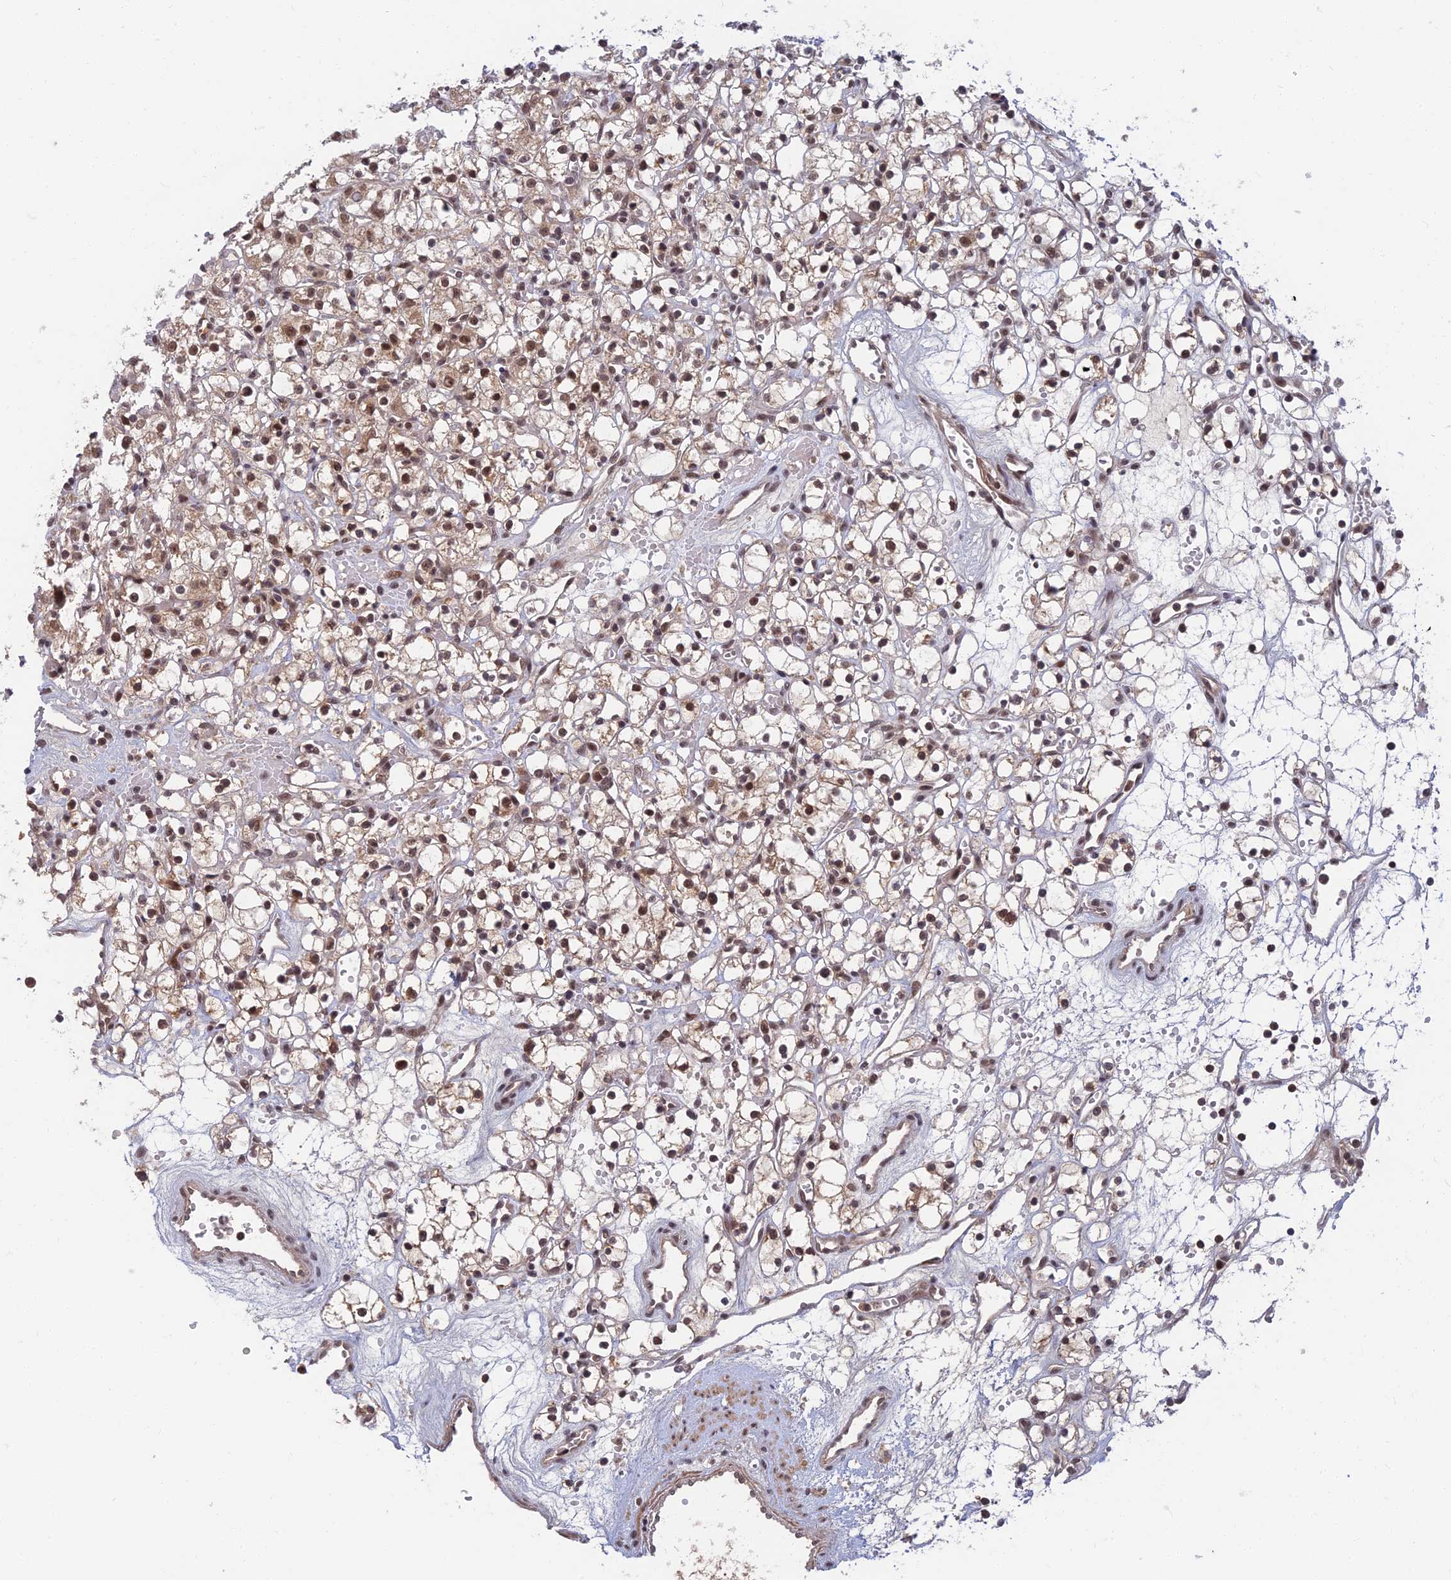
{"staining": {"intensity": "moderate", "quantity": ">75%", "location": "cytoplasmic/membranous,nuclear"}, "tissue": "renal cancer", "cell_type": "Tumor cells", "image_type": "cancer", "snomed": [{"axis": "morphology", "description": "Adenocarcinoma, NOS"}, {"axis": "topography", "description": "Kidney"}], "caption": "Renal adenocarcinoma stained with DAB (3,3'-diaminobenzidine) immunohistochemistry (IHC) shows medium levels of moderate cytoplasmic/membranous and nuclear positivity in approximately >75% of tumor cells. The staining is performed using DAB brown chromogen to label protein expression. The nuclei are counter-stained blue using hematoxylin.", "gene": "TCEA2", "patient": {"sex": "female", "age": 59}}